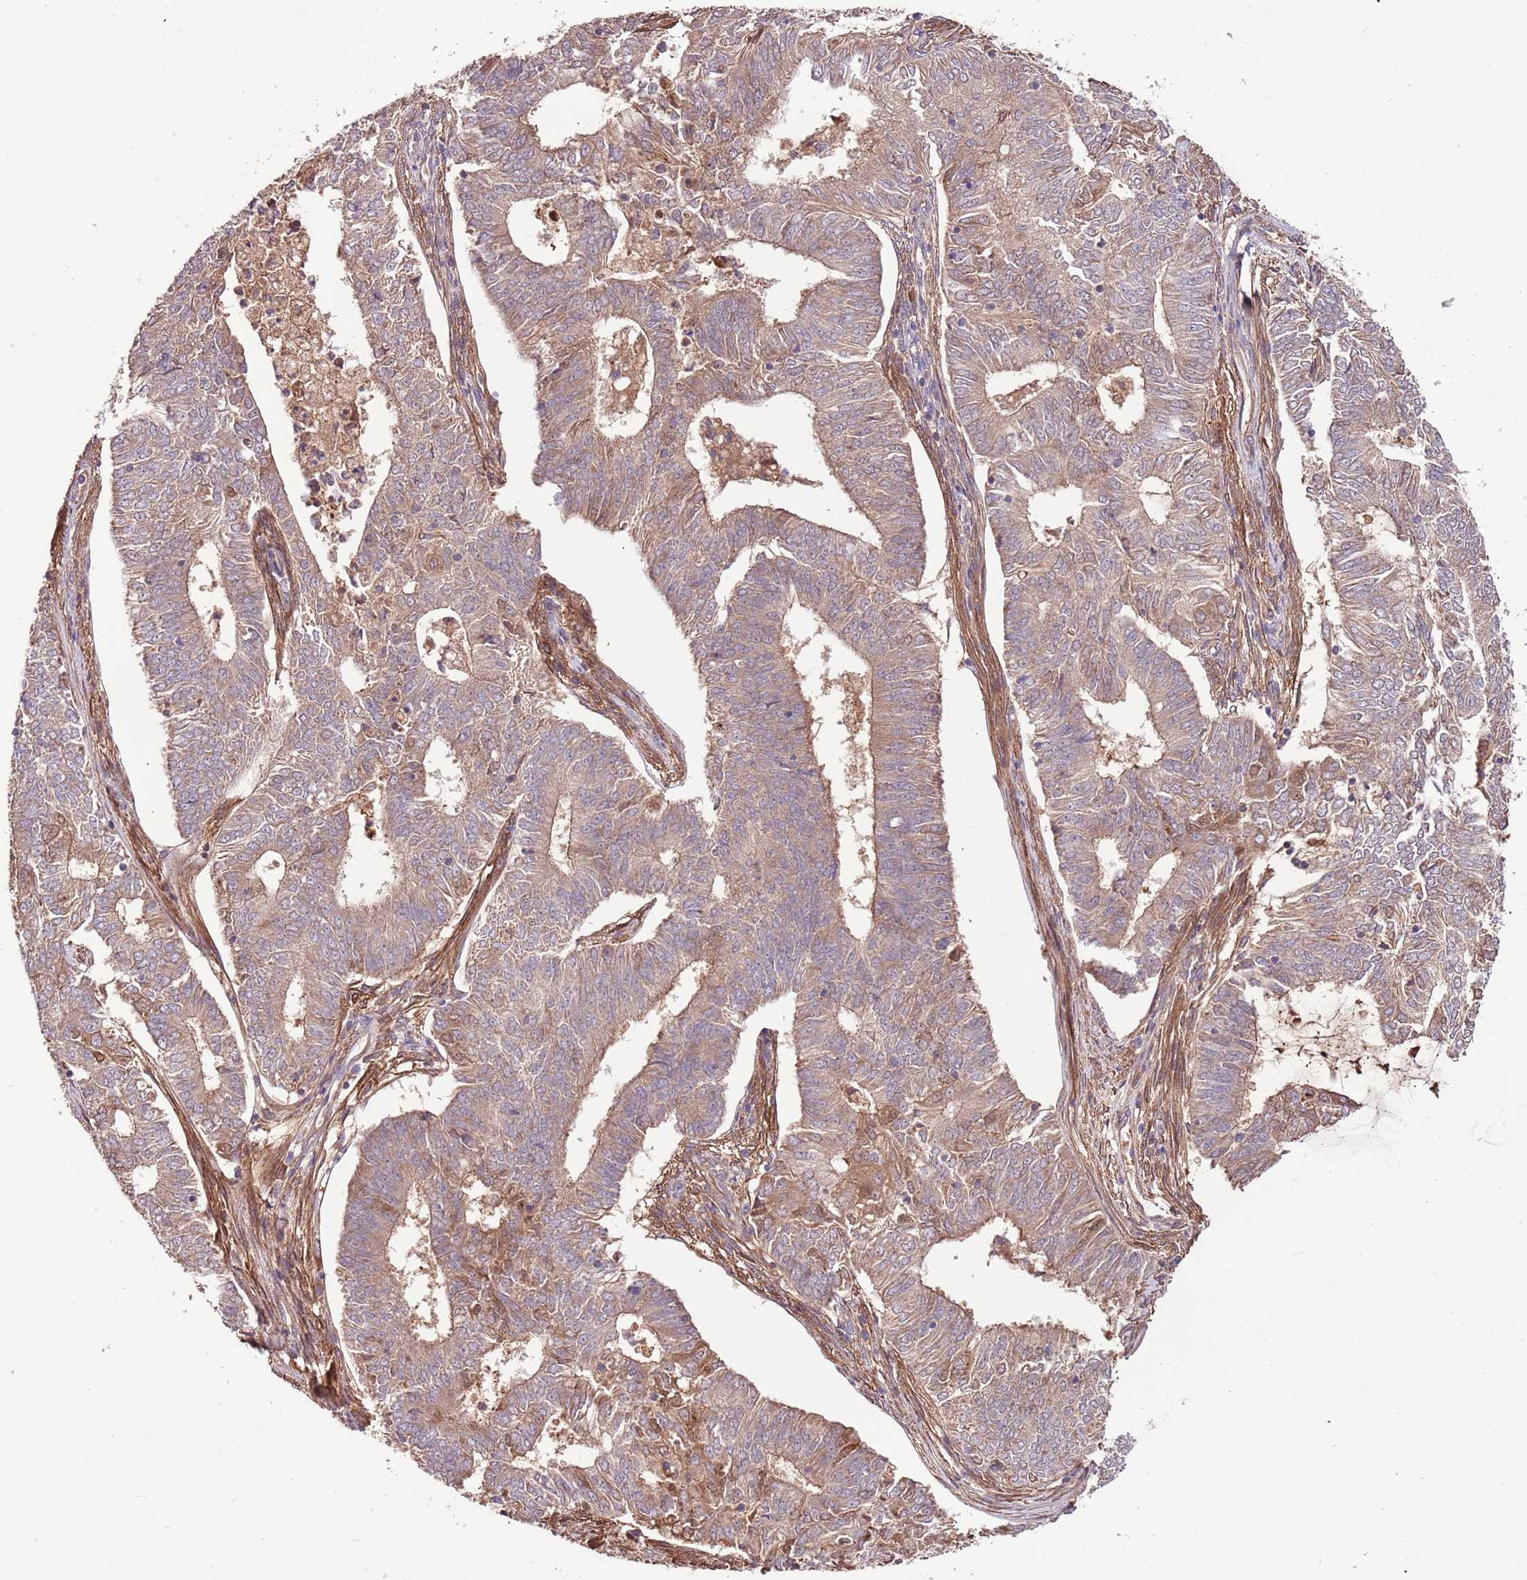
{"staining": {"intensity": "weak", "quantity": "25%-75%", "location": "cytoplasmic/membranous"}, "tissue": "endometrial cancer", "cell_type": "Tumor cells", "image_type": "cancer", "snomed": [{"axis": "morphology", "description": "Adenocarcinoma, NOS"}, {"axis": "topography", "description": "Endometrium"}], "caption": "This is a micrograph of immunohistochemistry staining of endometrial adenocarcinoma, which shows weak positivity in the cytoplasmic/membranous of tumor cells.", "gene": "DENR", "patient": {"sex": "female", "age": 62}}